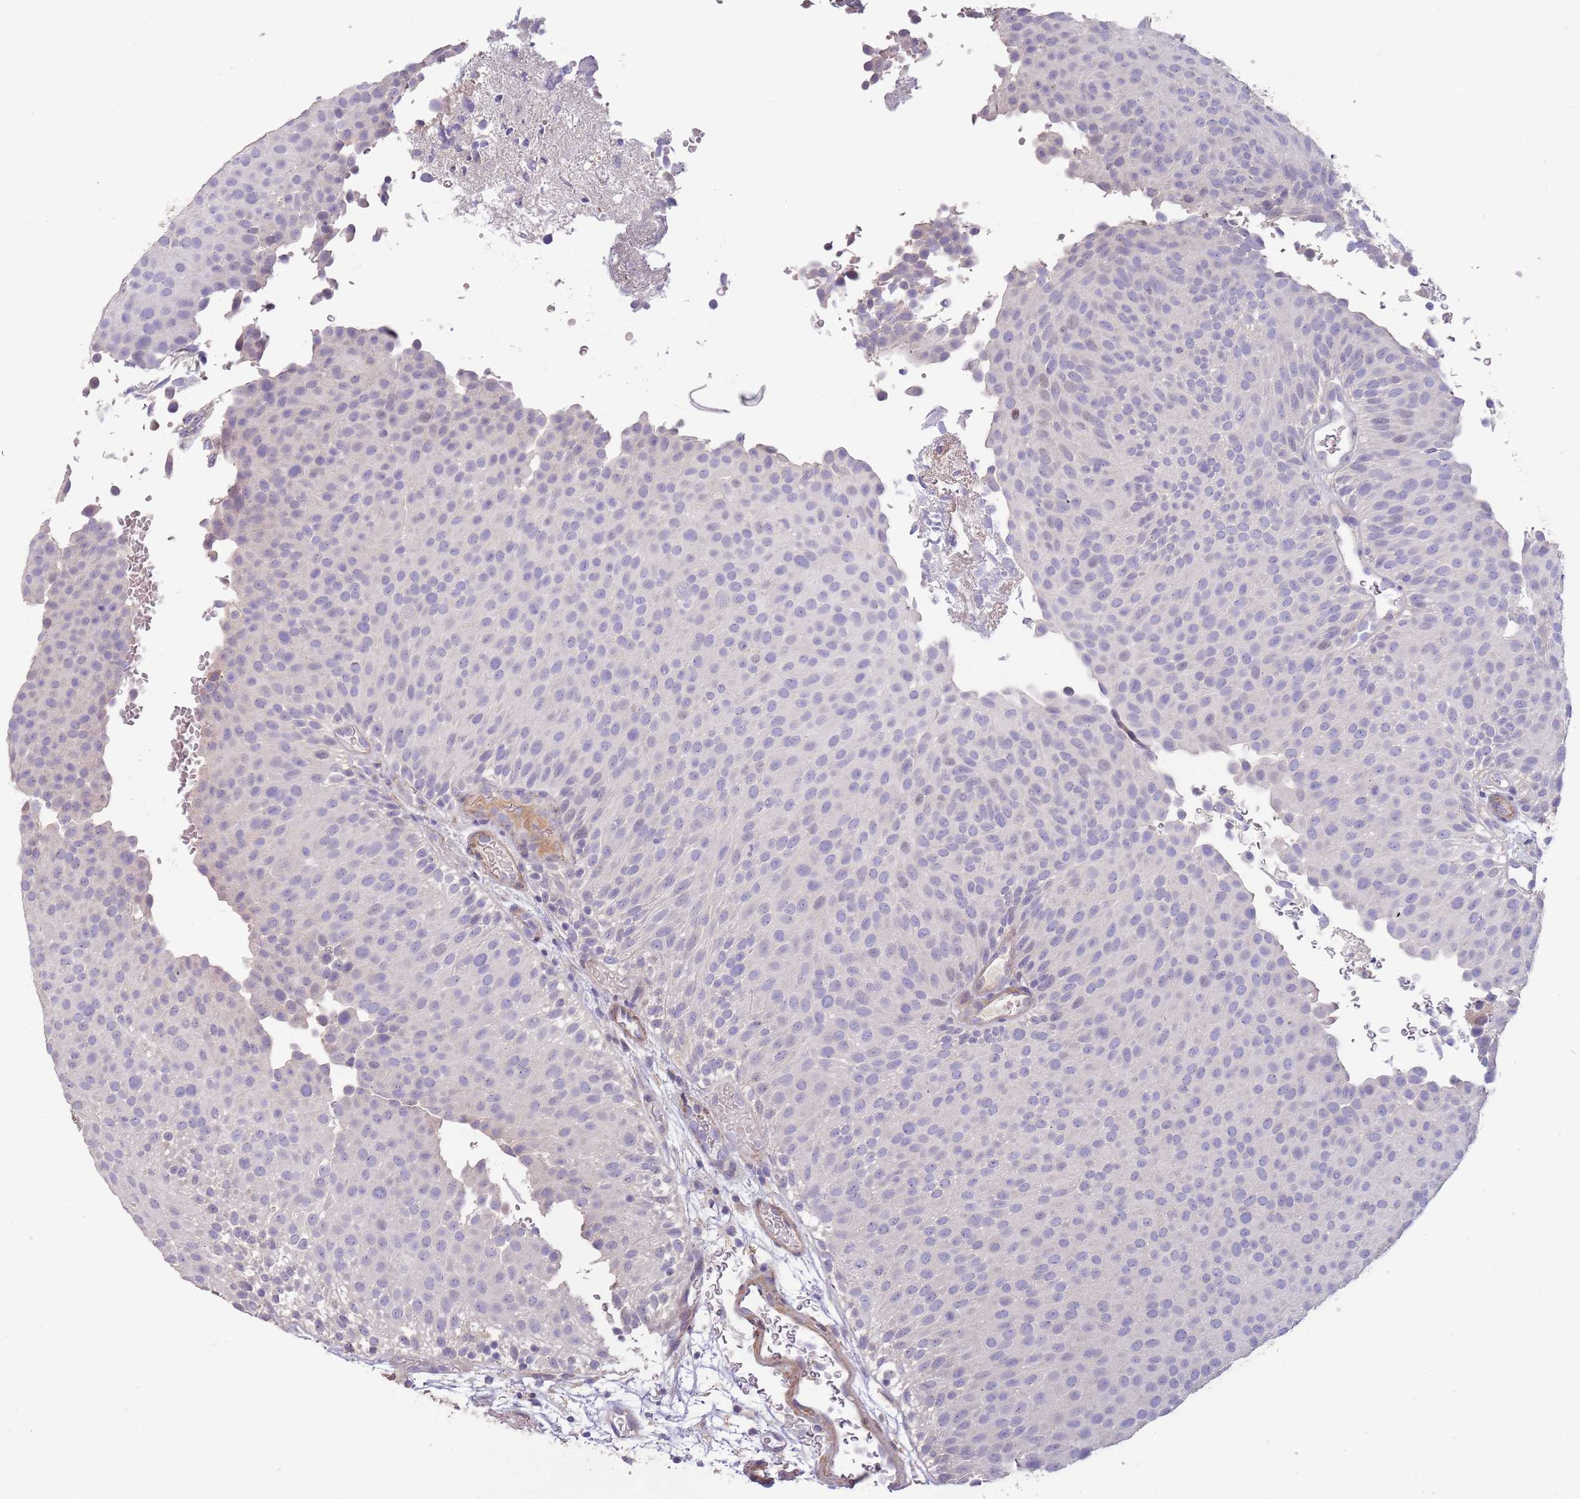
{"staining": {"intensity": "negative", "quantity": "none", "location": "none"}, "tissue": "urothelial cancer", "cell_type": "Tumor cells", "image_type": "cancer", "snomed": [{"axis": "morphology", "description": "Urothelial carcinoma, Low grade"}, {"axis": "topography", "description": "Urinary bladder"}], "caption": "Tumor cells show no significant protein positivity in urothelial carcinoma (low-grade).", "gene": "SUSD1", "patient": {"sex": "male", "age": 78}}